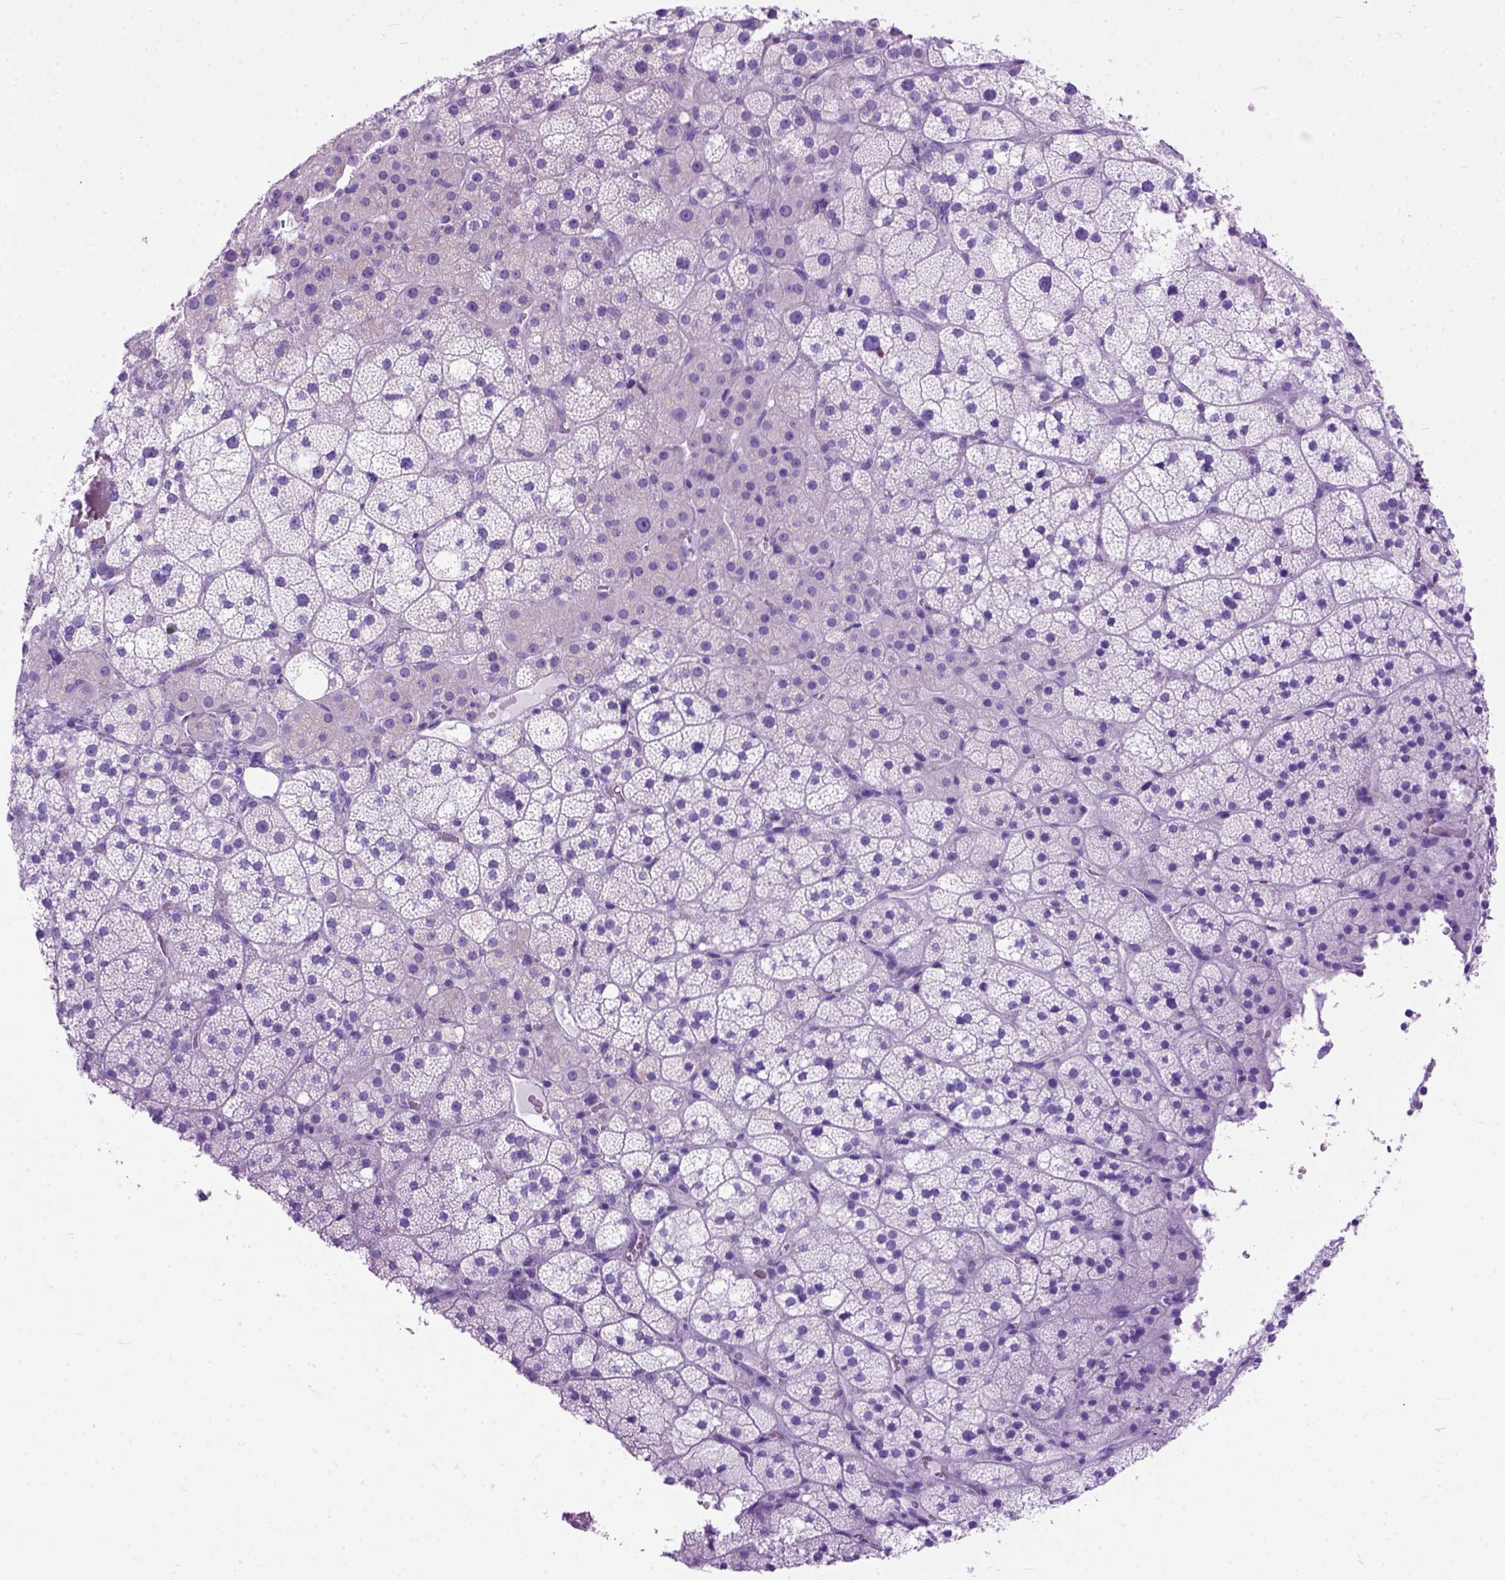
{"staining": {"intensity": "negative", "quantity": "none", "location": "none"}, "tissue": "adrenal gland", "cell_type": "Glandular cells", "image_type": "normal", "snomed": [{"axis": "morphology", "description": "Normal tissue, NOS"}, {"axis": "topography", "description": "Adrenal gland"}], "caption": "Image shows no significant protein staining in glandular cells of normal adrenal gland. The staining was performed using DAB to visualize the protein expression in brown, while the nuclei were stained in blue with hematoxylin (Magnification: 20x).", "gene": "ODAD3", "patient": {"sex": "male", "age": 53}}